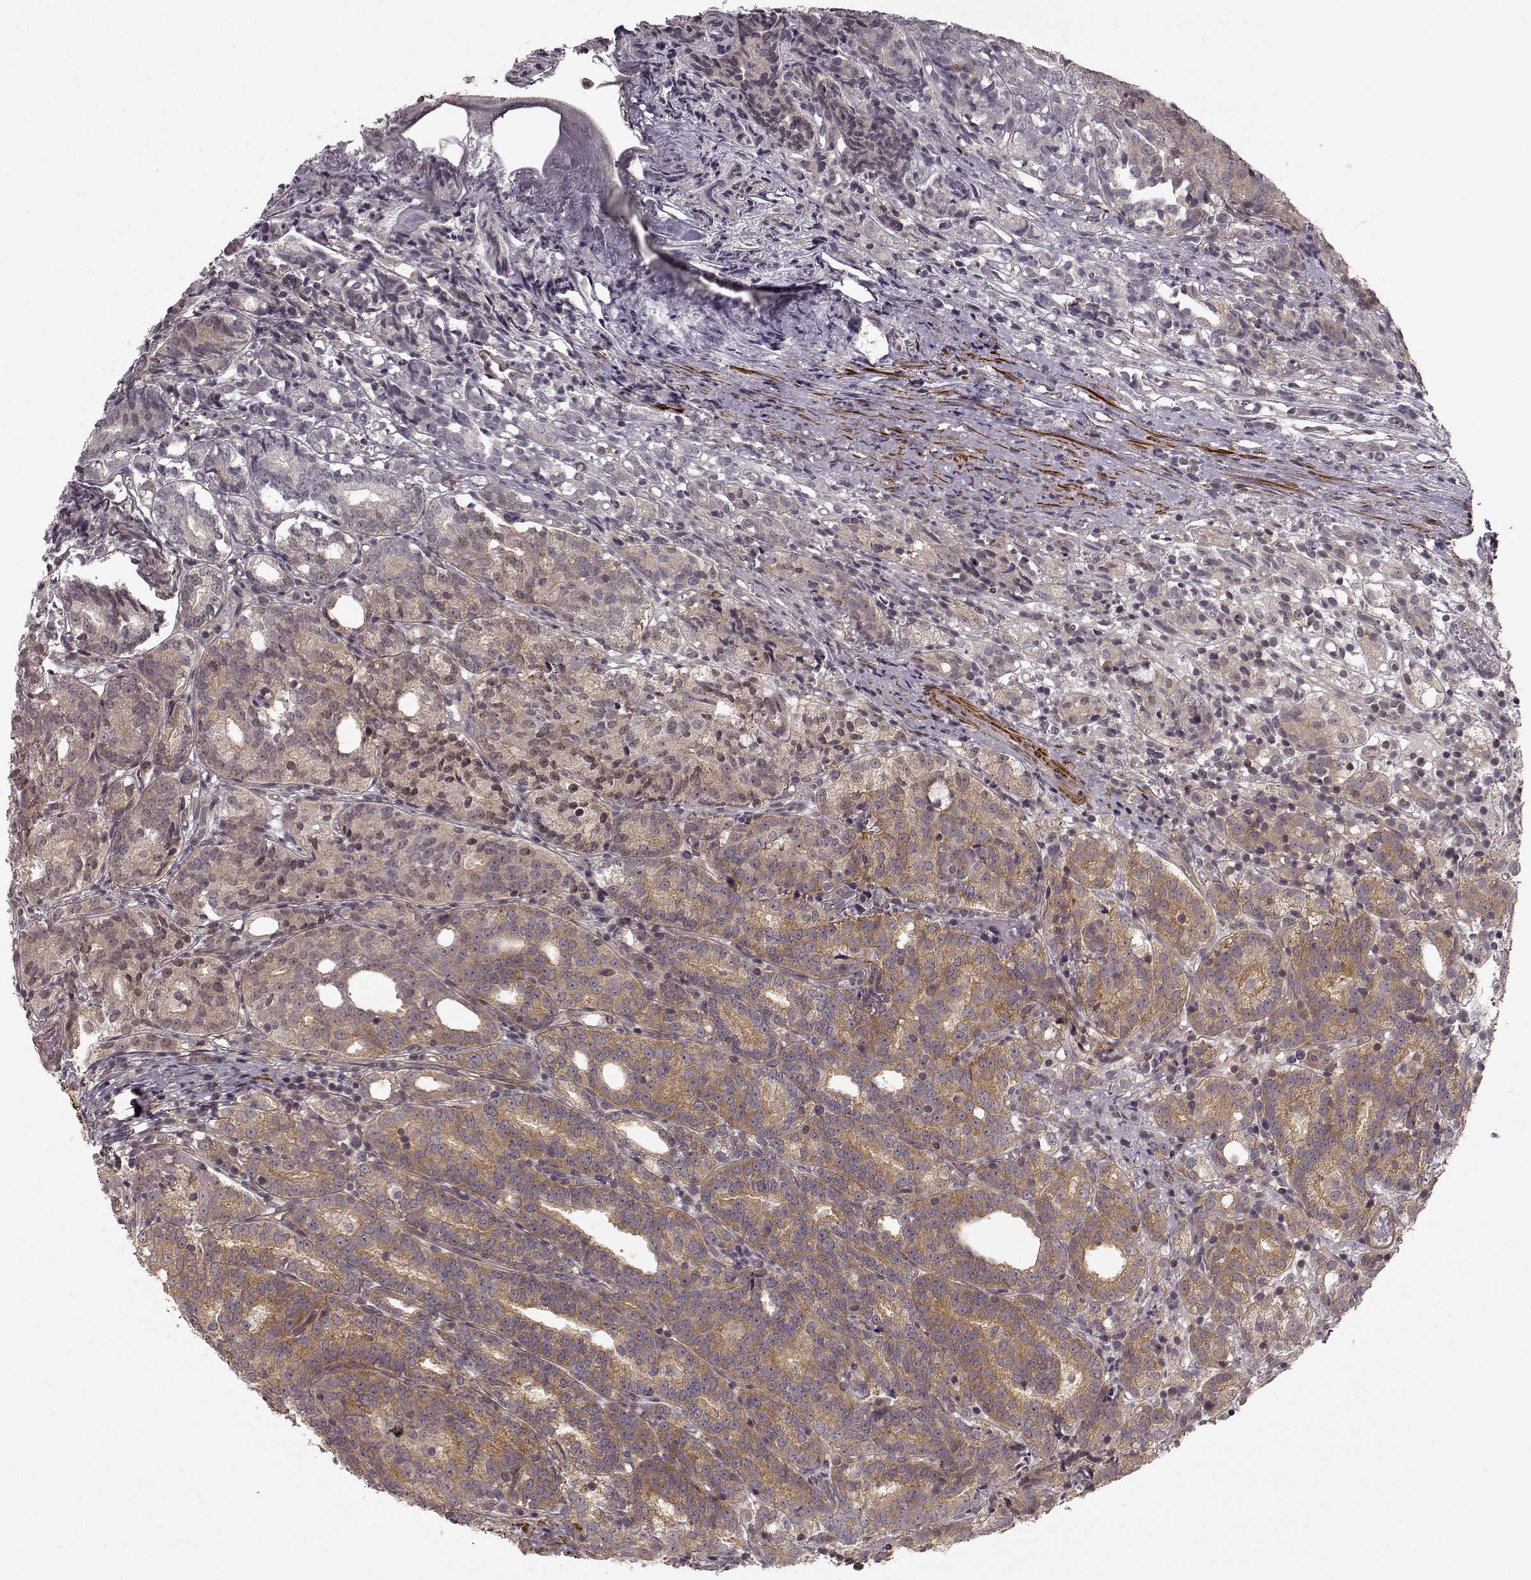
{"staining": {"intensity": "moderate", "quantity": "25%-75%", "location": "cytoplasmic/membranous"}, "tissue": "prostate cancer", "cell_type": "Tumor cells", "image_type": "cancer", "snomed": [{"axis": "morphology", "description": "Adenocarcinoma, High grade"}, {"axis": "topography", "description": "Prostate"}], "caption": "This is an image of IHC staining of prostate cancer (adenocarcinoma (high-grade)), which shows moderate positivity in the cytoplasmic/membranous of tumor cells.", "gene": "SLAIN2", "patient": {"sex": "male", "age": 53}}